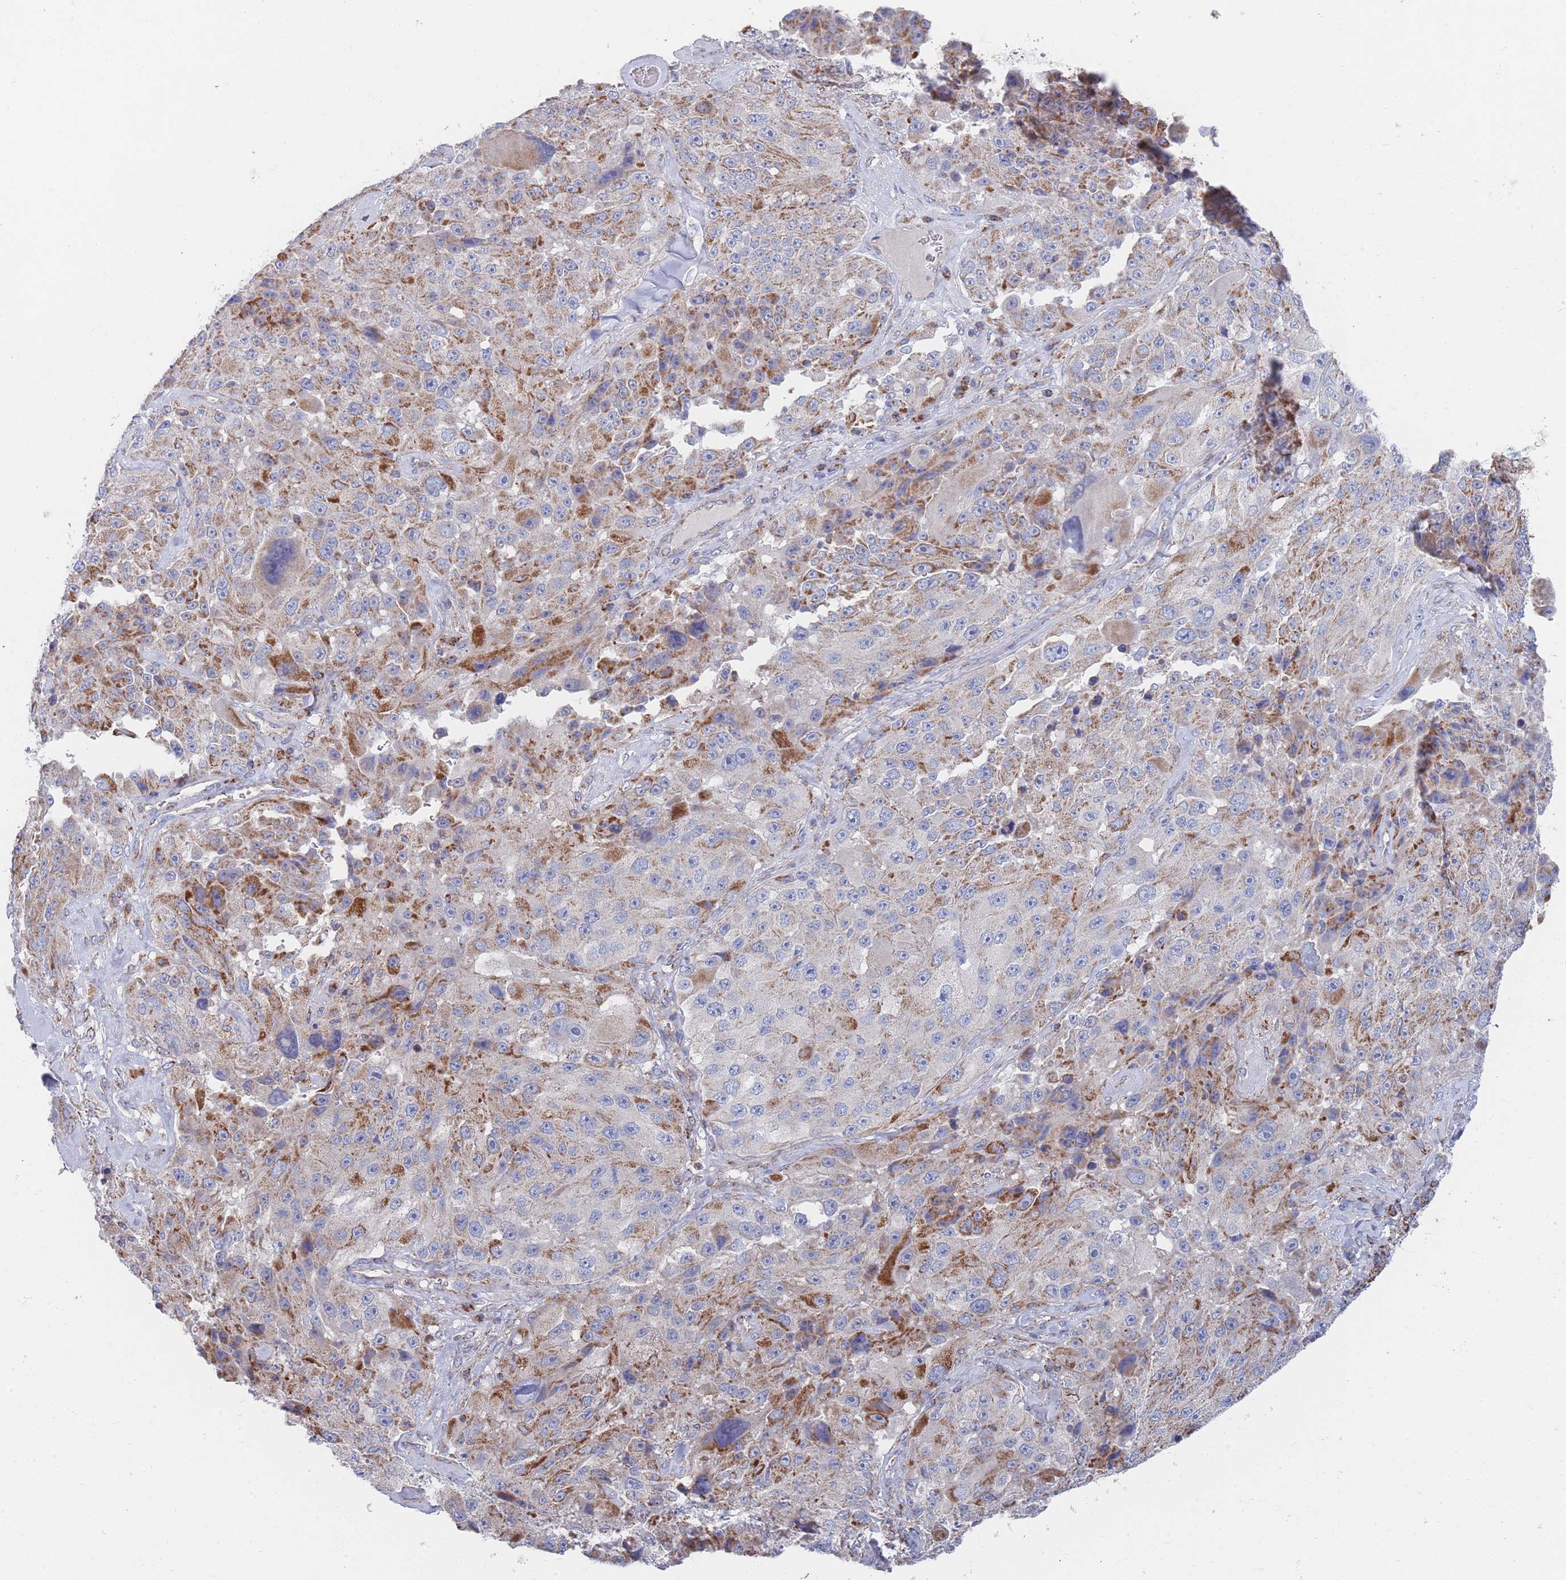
{"staining": {"intensity": "moderate", "quantity": "25%-75%", "location": "cytoplasmic/membranous"}, "tissue": "melanoma", "cell_type": "Tumor cells", "image_type": "cancer", "snomed": [{"axis": "morphology", "description": "Malignant melanoma, Metastatic site"}, {"axis": "topography", "description": "Lymph node"}], "caption": "High-magnification brightfield microscopy of malignant melanoma (metastatic site) stained with DAB (brown) and counterstained with hematoxylin (blue). tumor cells exhibit moderate cytoplasmic/membranous staining is identified in about25%-75% of cells.", "gene": "IKZF4", "patient": {"sex": "male", "age": 62}}